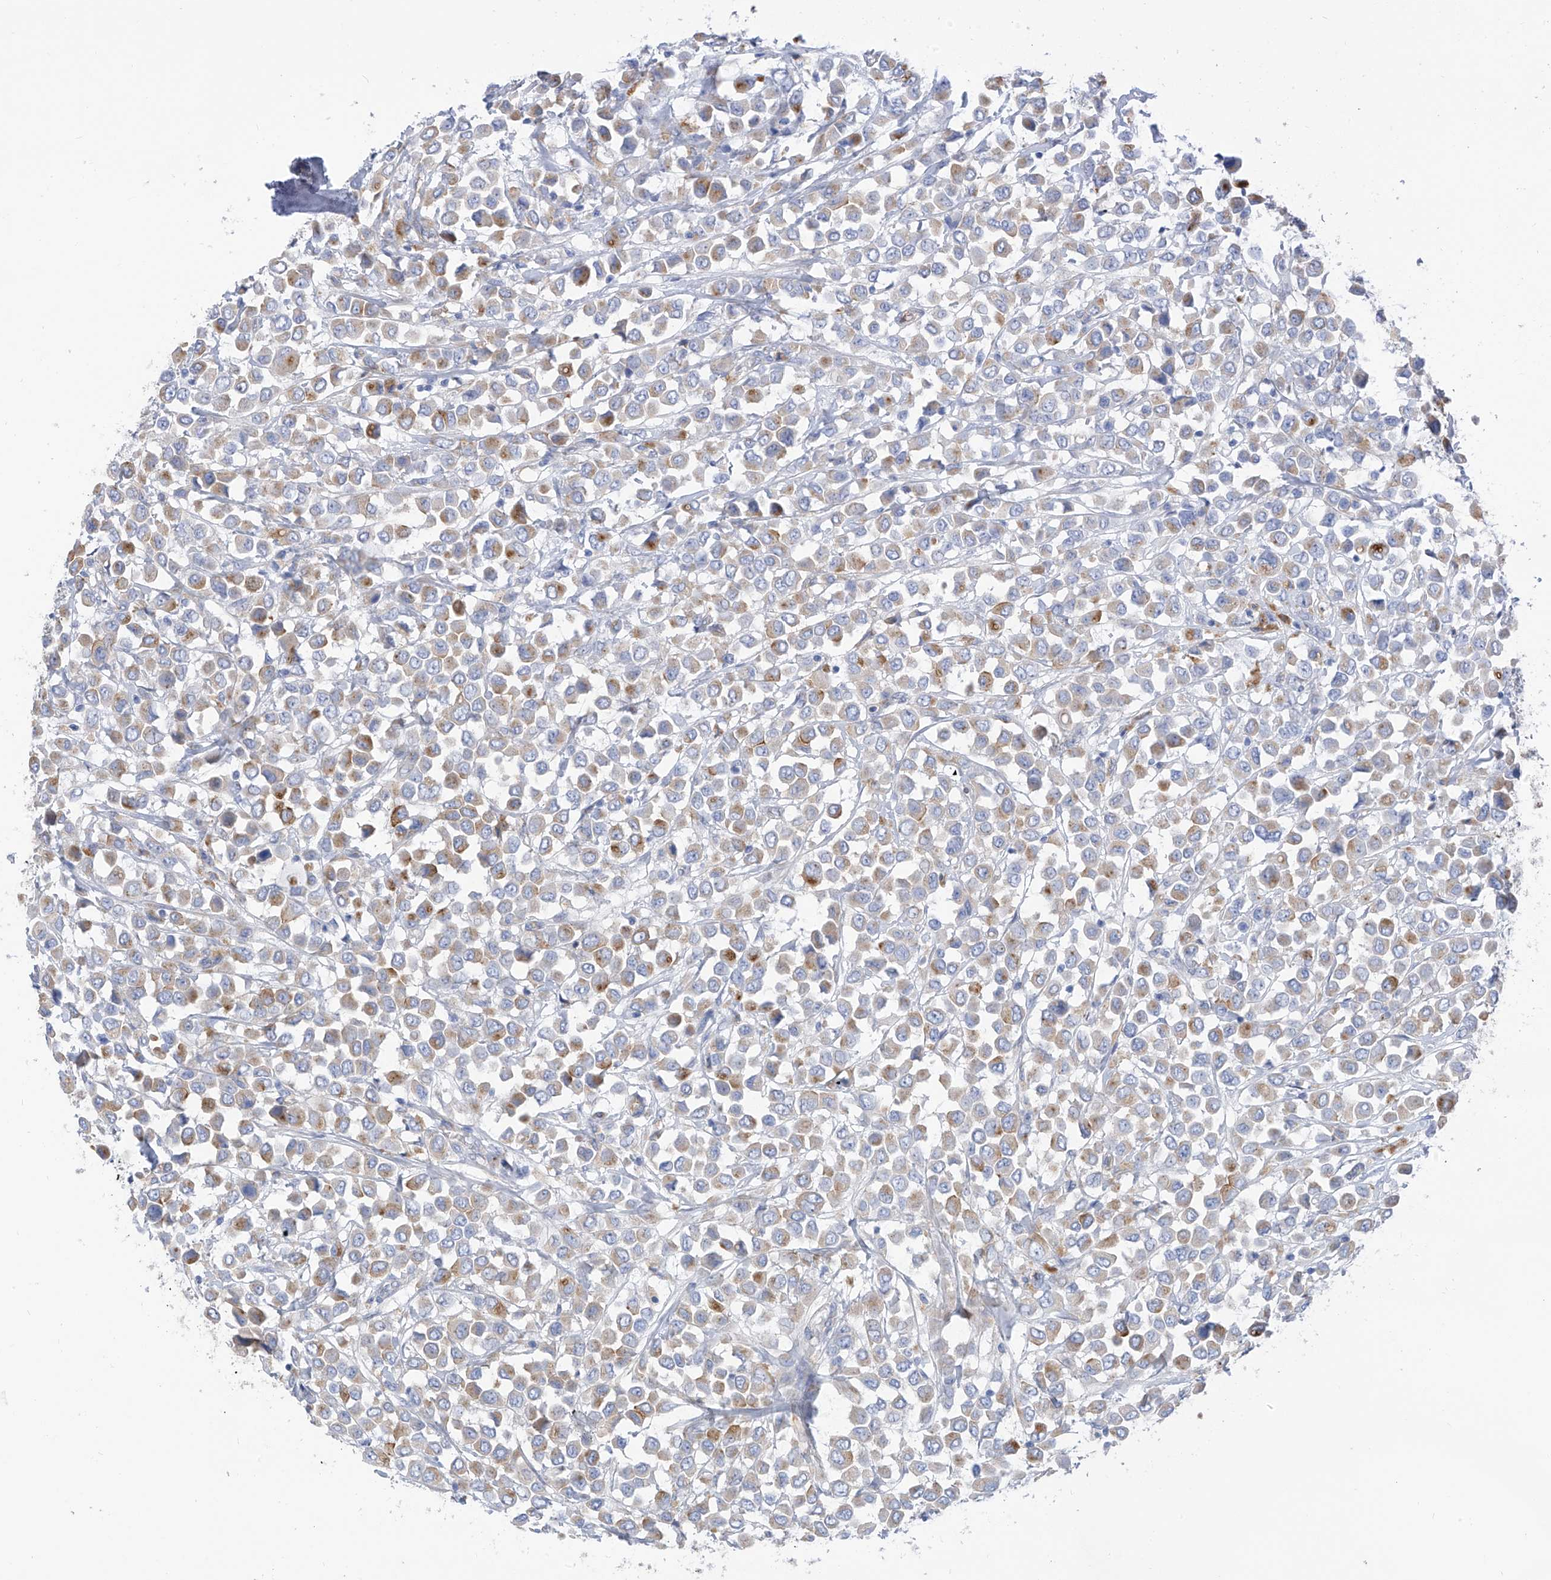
{"staining": {"intensity": "moderate", "quantity": "<25%", "location": "cytoplasmic/membranous"}, "tissue": "breast cancer", "cell_type": "Tumor cells", "image_type": "cancer", "snomed": [{"axis": "morphology", "description": "Duct carcinoma"}, {"axis": "topography", "description": "Breast"}], "caption": "Breast invasive ductal carcinoma stained for a protein demonstrates moderate cytoplasmic/membranous positivity in tumor cells.", "gene": "ITGA9", "patient": {"sex": "female", "age": 61}}